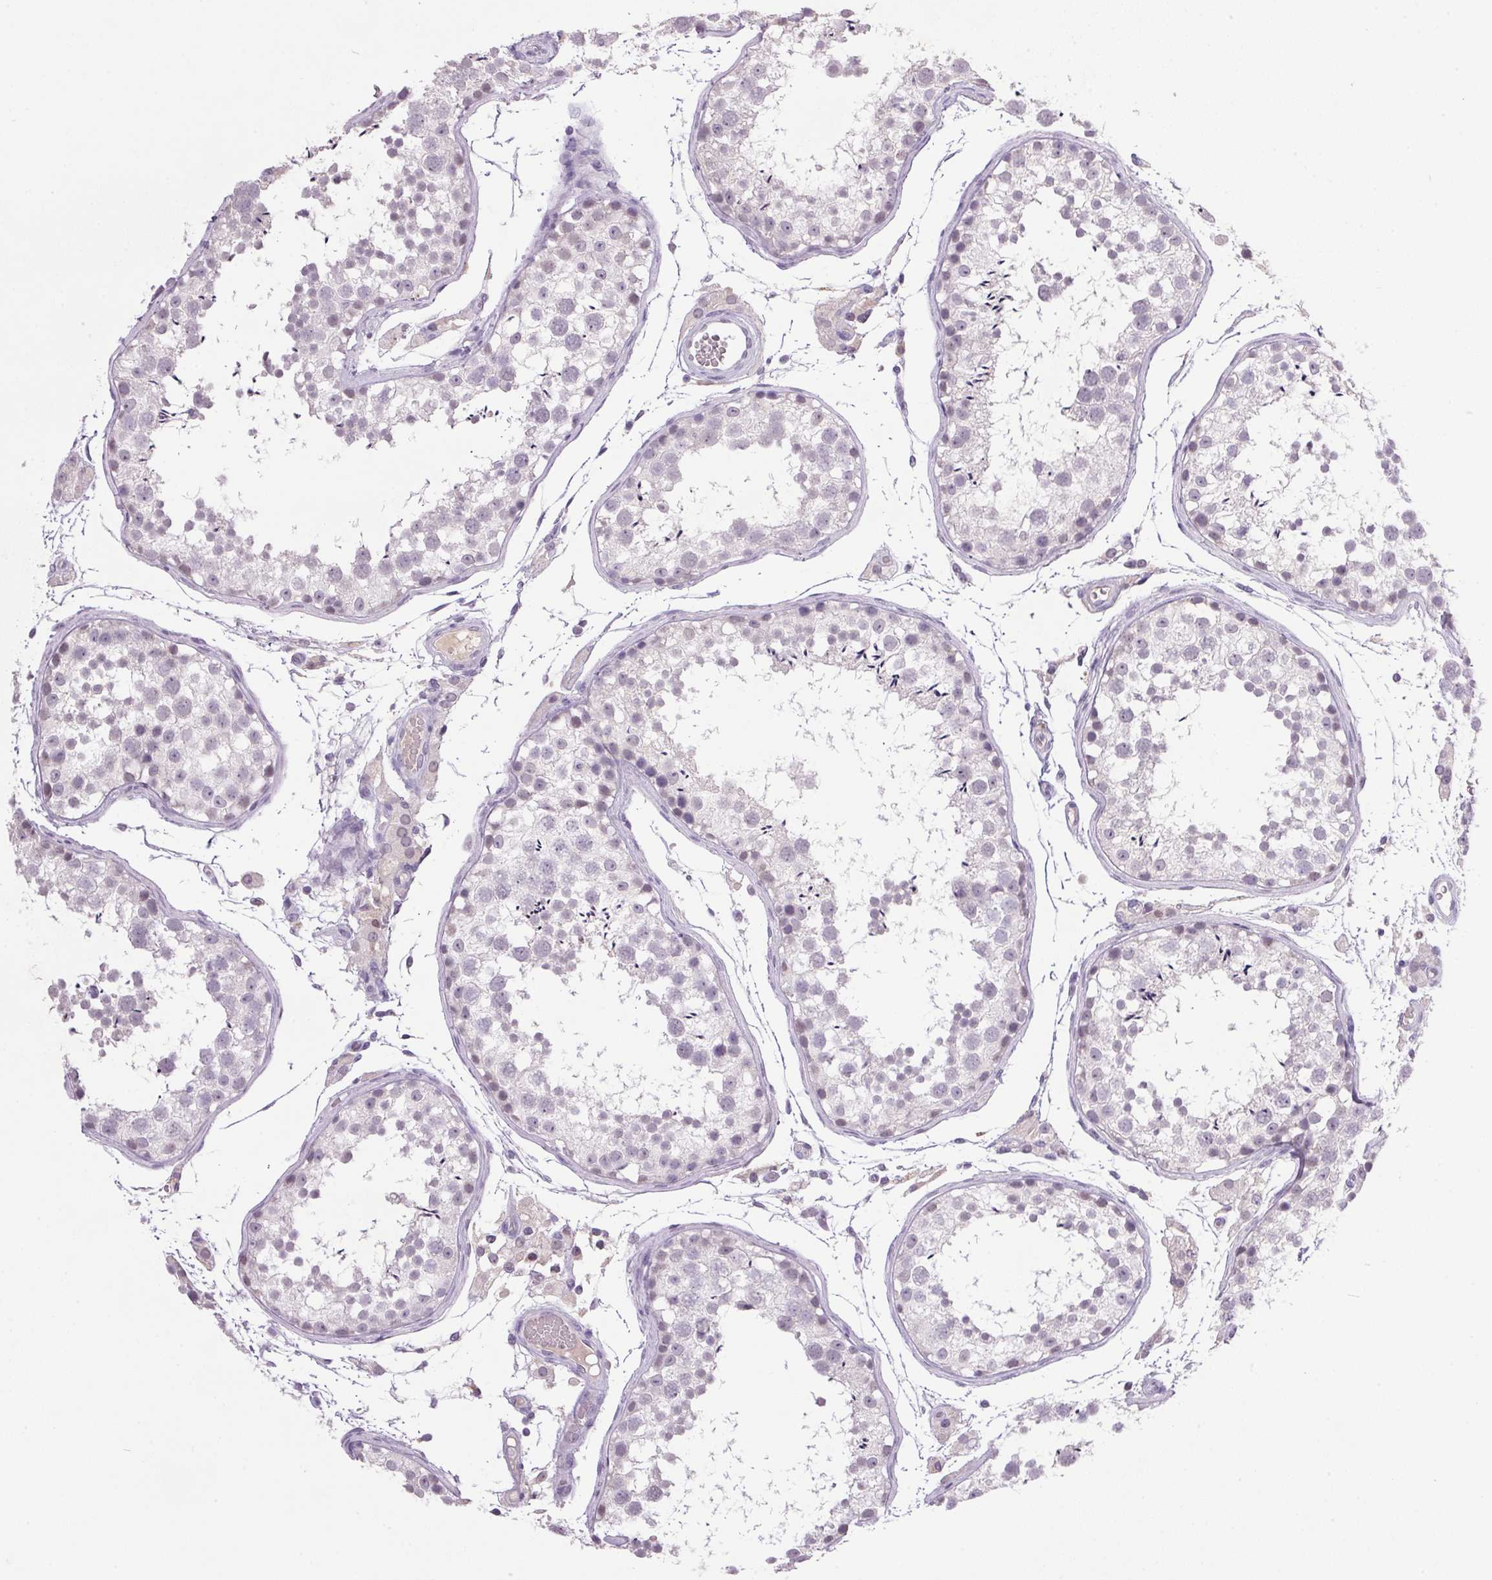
{"staining": {"intensity": "negative", "quantity": "none", "location": "none"}, "tissue": "testis", "cell_type": "Cells in seminiferous ducts", "image_type": "normal", "snomed": [{"axis": "morphology", "description": "Normal tissue, NOS"}, {"axis": "topography", "description": "Testis"}], "caption": "IHC image of normal testis stained for a protein (brown), which reveals no expression in cells in seminiferous ducts.", "gene": "TRDN", "patient": {"sex": "male", "age": 29}}